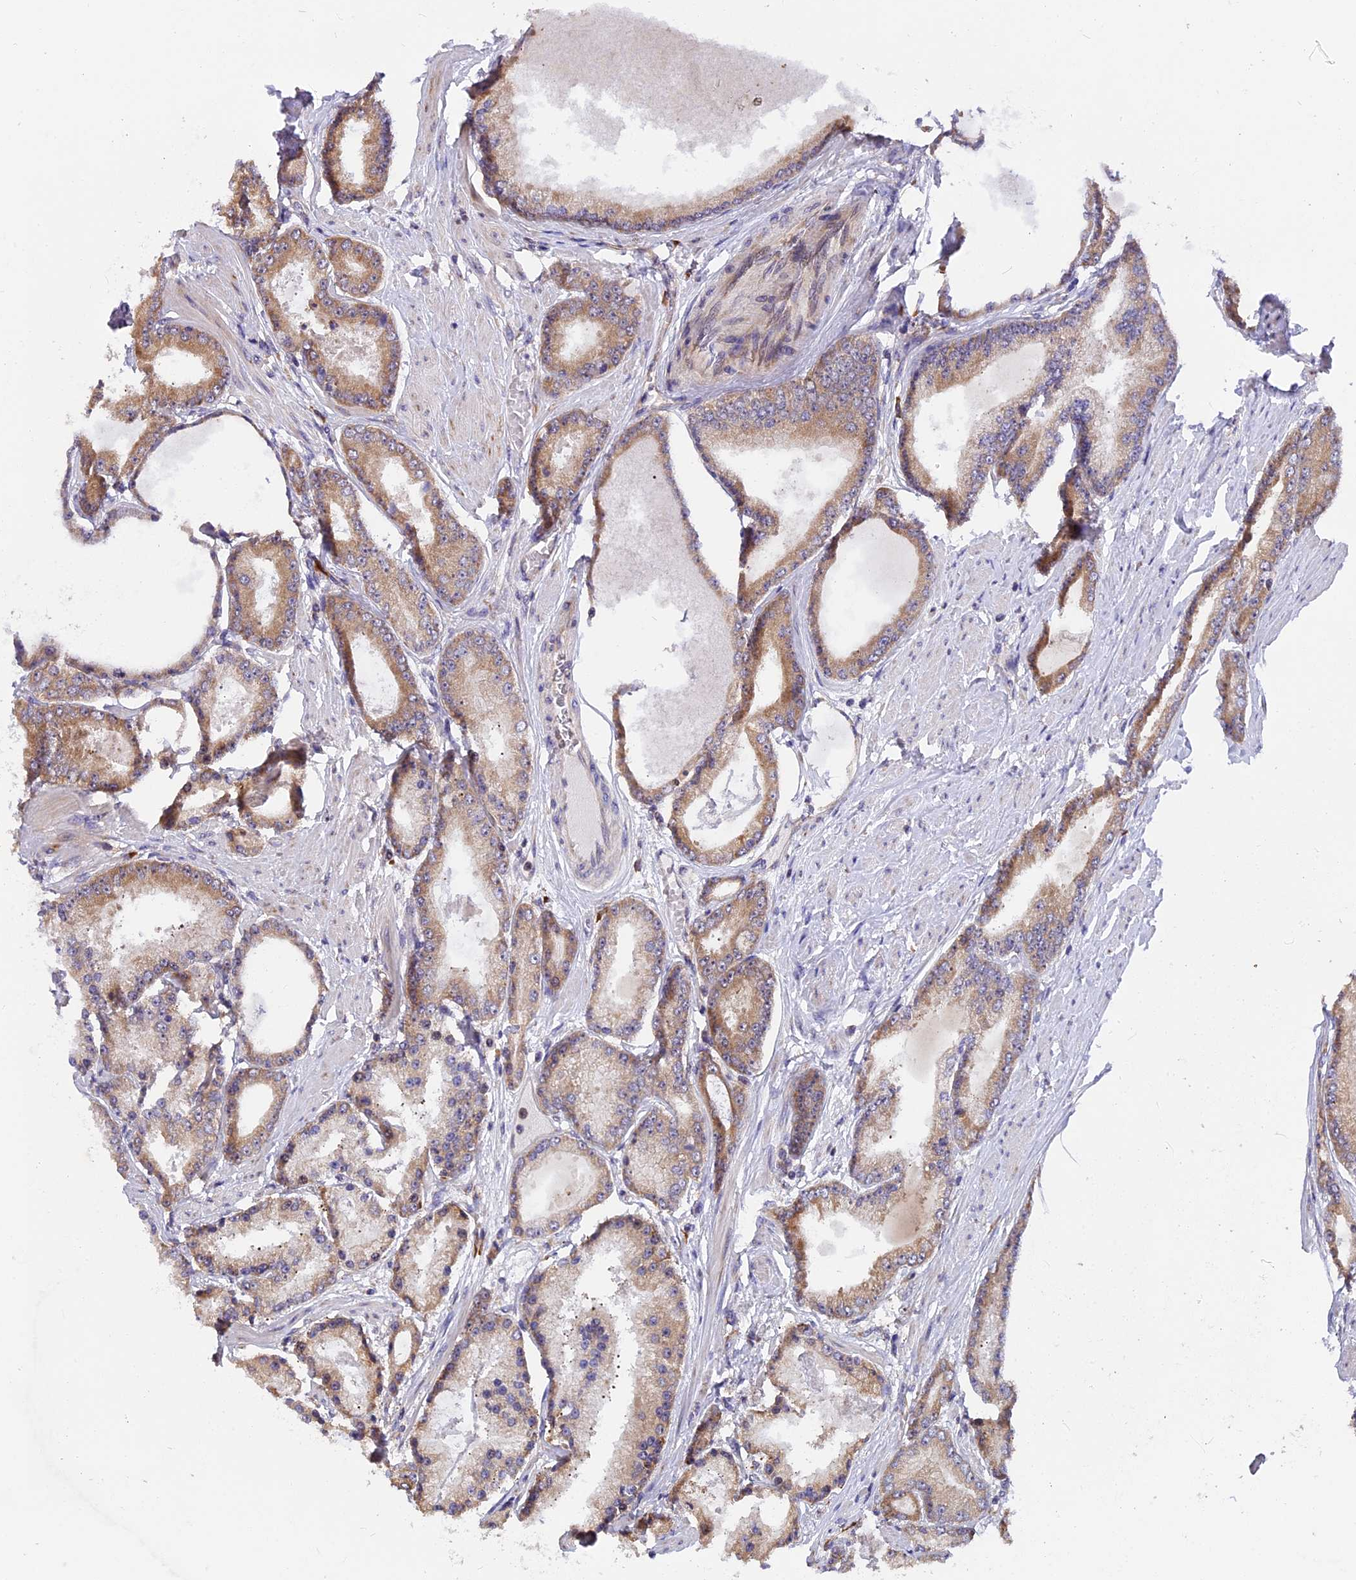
{"staining": {"intensity": "moderate", "quantity": ">75%", "location": "cytoplasmic/membranous"}, "tissue": "prostate cancer", "cell_type": "Tumor cells", "image_type": "cancer", "snomed": [{"axis": "morphology", "description": "Adenocarcinoma, High grade"}, {"axis": "topography", "description": "Prostate"}], "caption": "Tumor cells demonstrate moderate cytoplasmic/membranous positivity in approximately >75% of cells in high-grade adenocarcinoma (prostate).", "gene": "GNPTAB", "patient": {"sex": "male", "age": 59}}